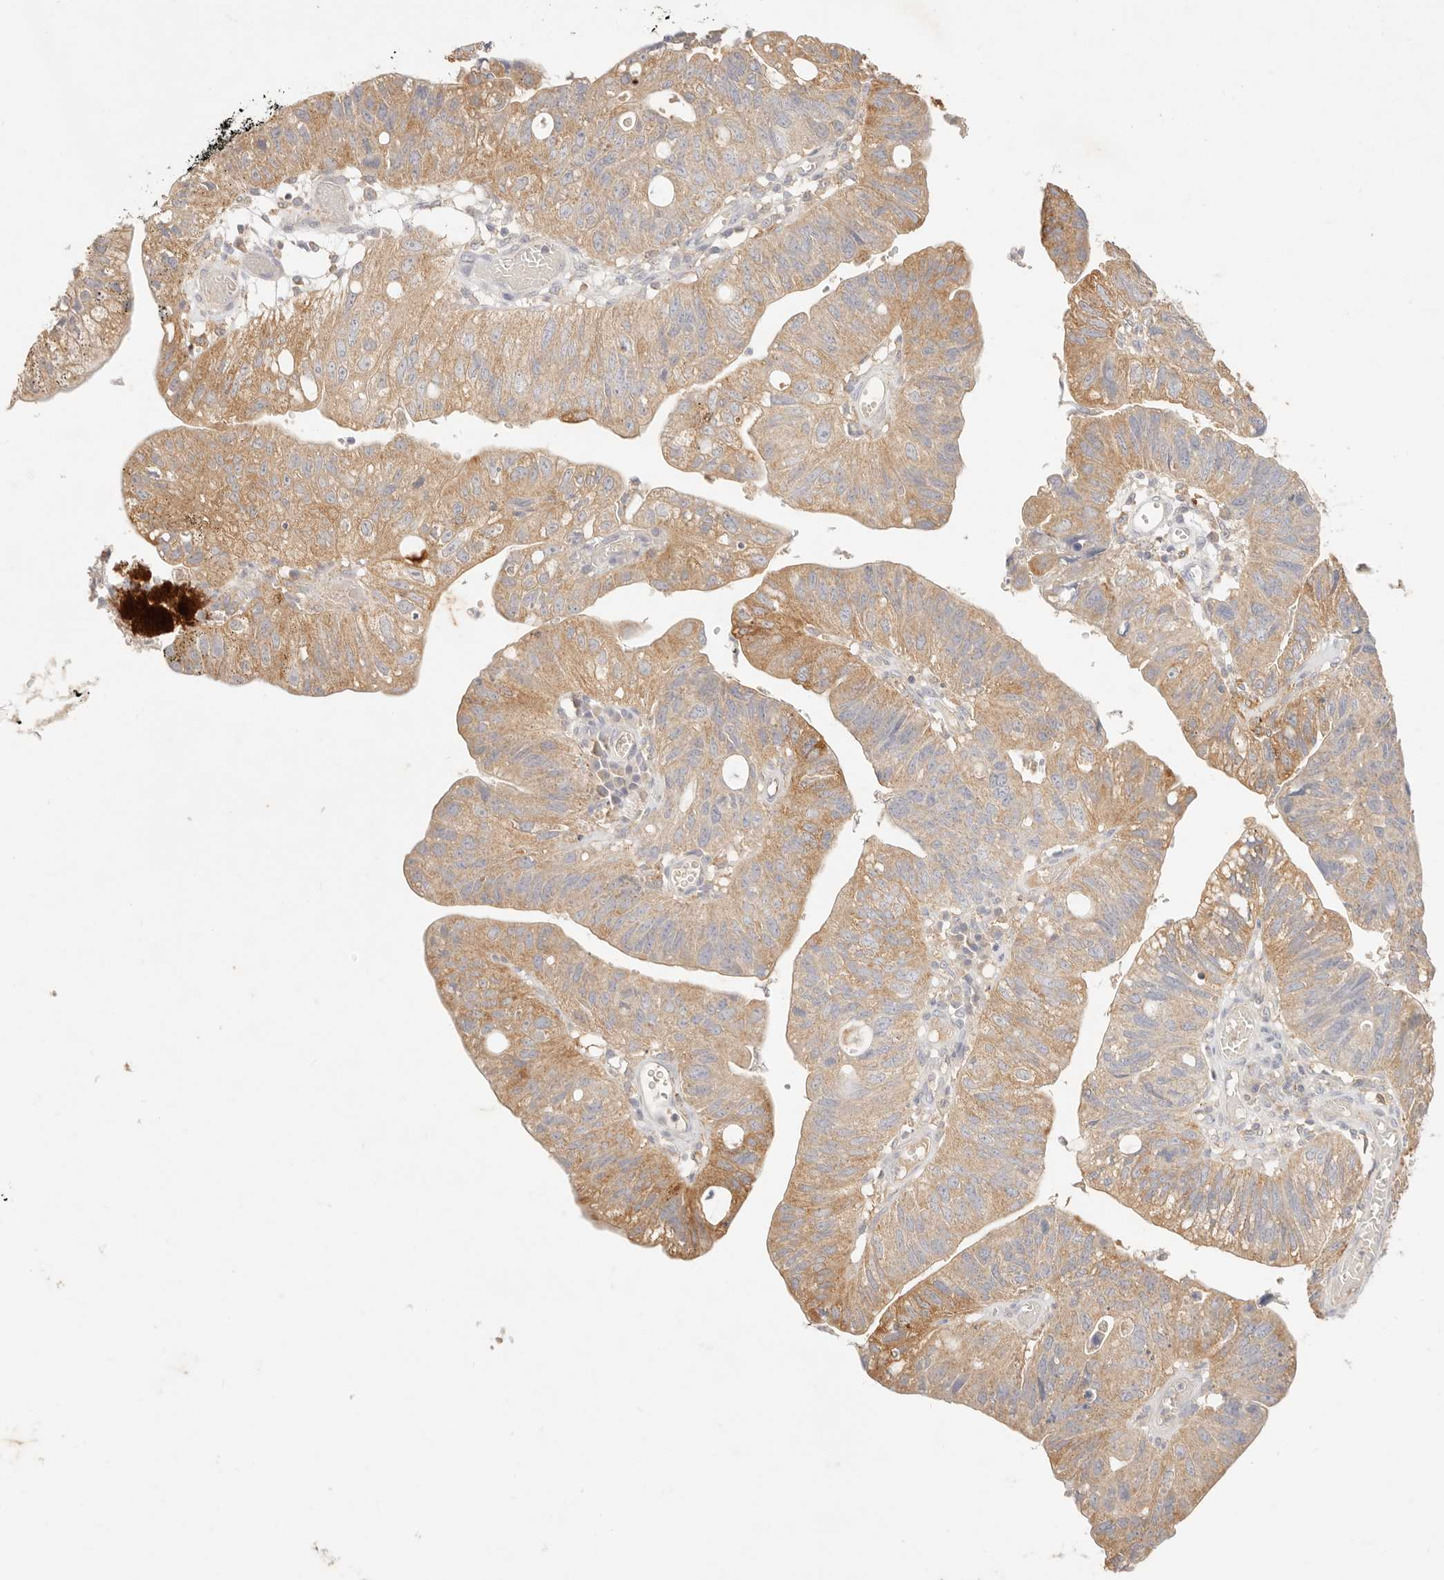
{"staining": {"intensity": "moderate", "quantity": "25%-75%", "location": "cytoplasmic/membranous"}, "tissue": "stomach cancer", "cell_type": "Tumor cells", "image_type": "cancer", "snomed": [{"axis": "morphology", "description": "Adenocarcinoma, NOS"}, {"axis": "topography", "description": "Stomach"}], "caption": "Immunohistochemistry (IHC) photomicrograph of neoplastic tissue: adenocarcinoma (stomach) stained using IHC demonstrates medium levels of moderate protein expression localized specifically in the cytoplasmic/membranous of tumor cells, appearing as a cytoplasmic/membranous brown color.", "gene": "HK2", "patient": {"sex": "male", "age": 59}}